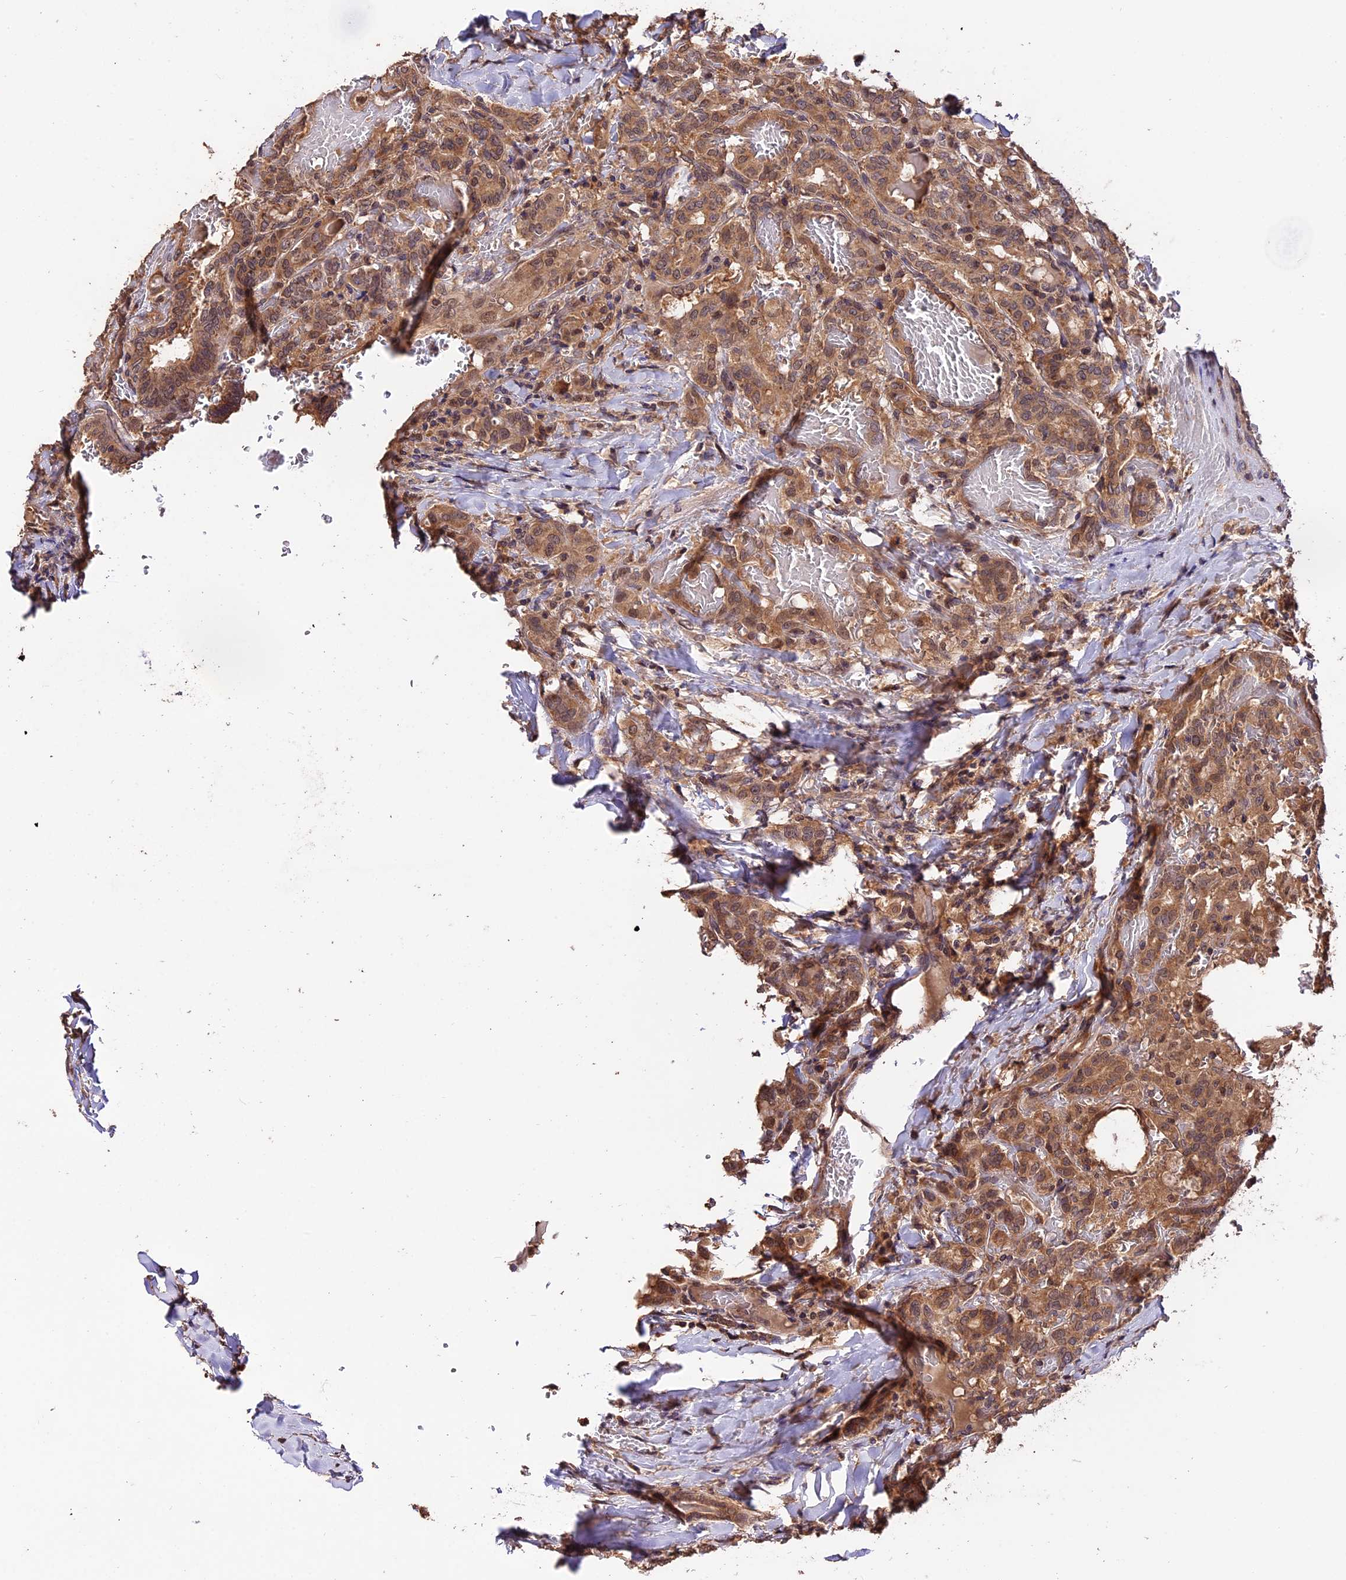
{"staining": {"intensity": "moderate", "quantity": ">75%", "location": "cytoplasmic/membranous"}, "tissue": "thyroid cancer", "cell_type": "Tumor cells", "image_type": "cancer", "snomed": [{"axis": "morphology", "description": "Papillary adenocarcinoma, NOS"}, {"axis": "topography", "description": "Thyroid gland"}], "caption": "The histopathology image demonstrates a brown stain indicating the presence of a protein in the cytoplasmic/membranous of tumor cells in papillary adenocarcinoma (thyroid). (DAB = brown stain, brightfield microscopy at high magnification).", "gene": "TRMT1", "patient": {"sex": "female", "age": 72}}